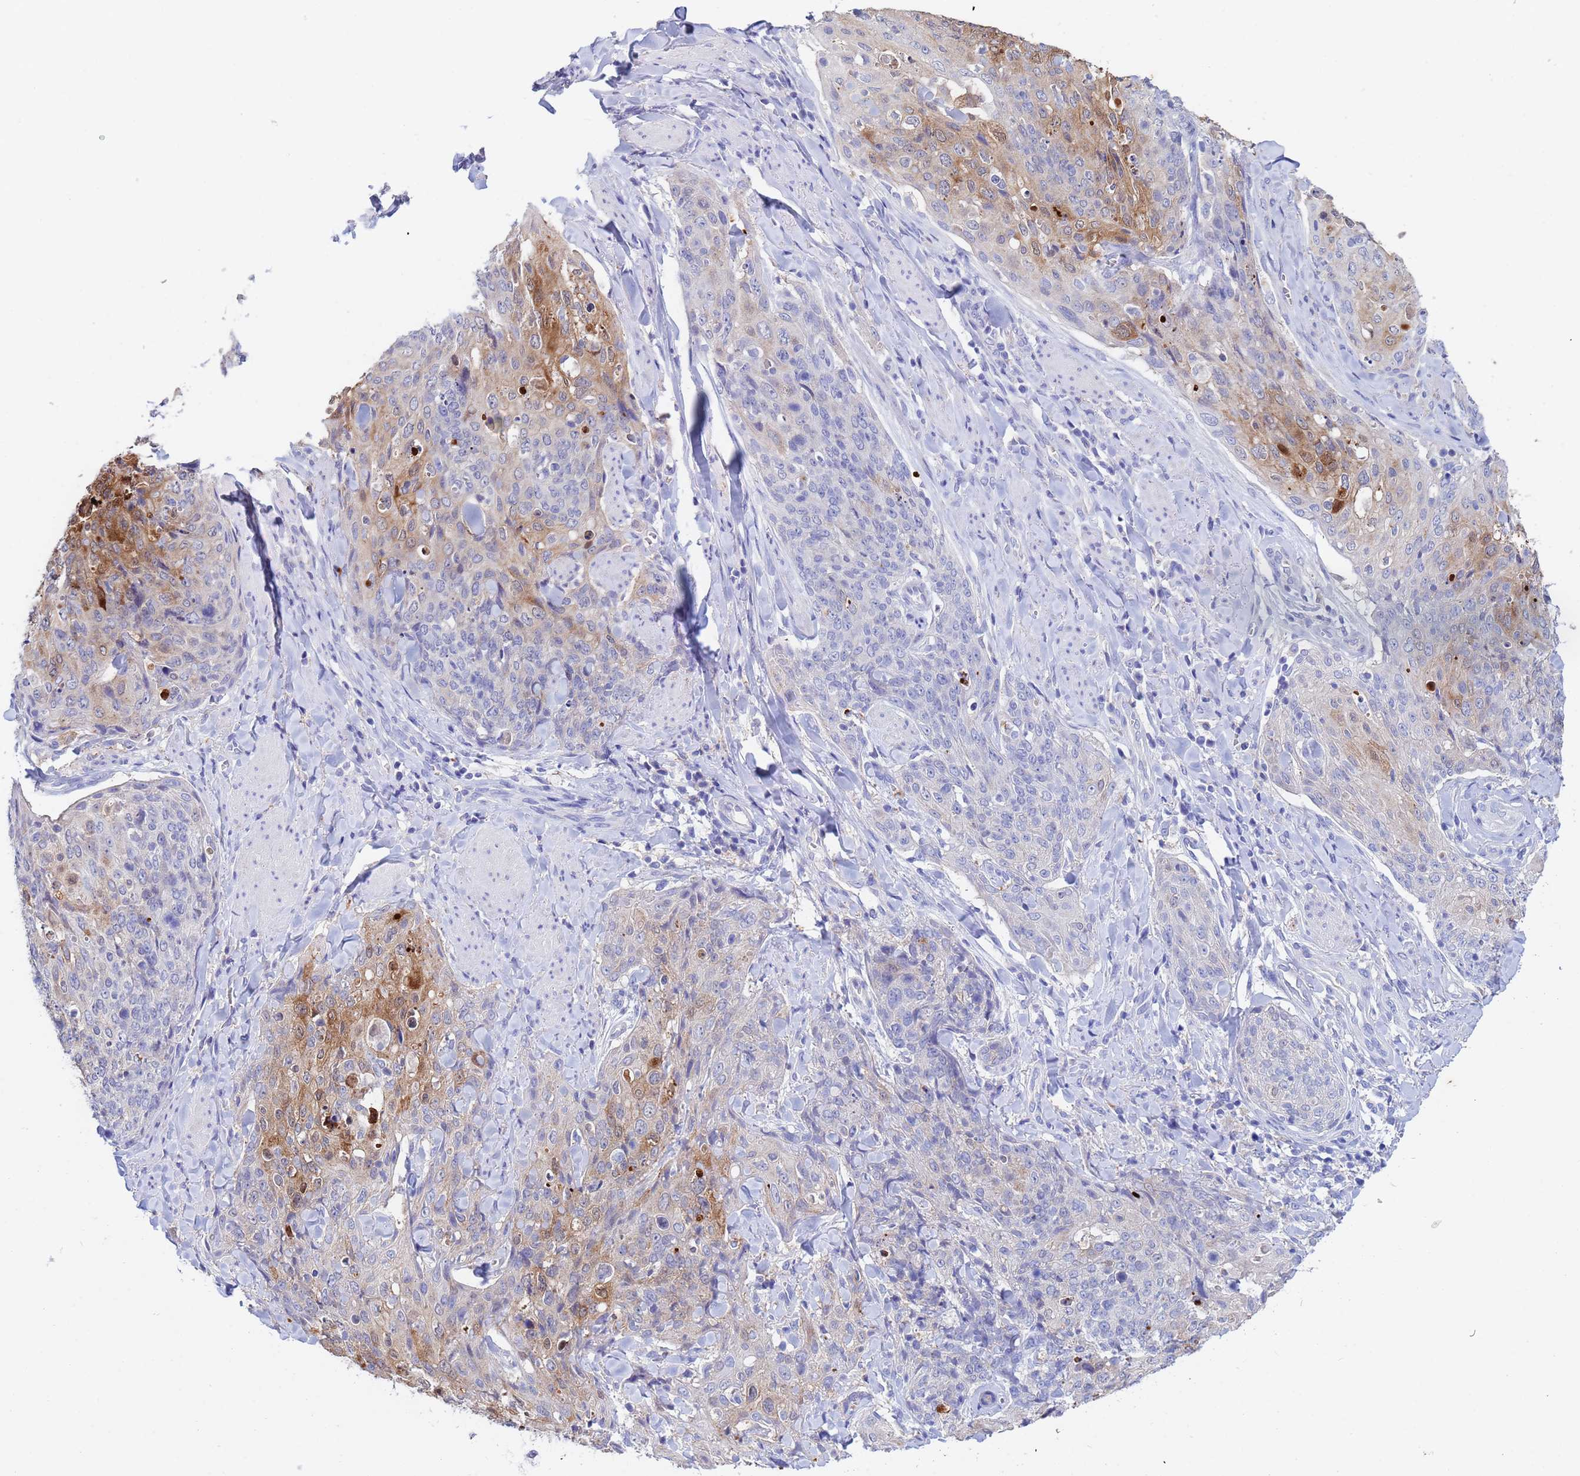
{"staining": {"intensity": "moderate", "quantity": "<25%", "location": "cytoplasmic/membranous,nuclear"}, "tissue": "skin cancer", "cell_type": "Tumor cells", "image_type": "cancer", "snomed": [{"axis": "morphology", "description": "Squamous cell carcinoma, NOS"}, {"axis": "topography", "description": "Skin"}, {"axis": "topography", "description": "Vulva"}], "caption": "Immunohistochemistry (IHC) image of squamous cell carcinoma (skin) stained for a protein (brown), which displays low levels of moderate cytoplasmic/membranous and nuclear expression in approximately <25% of tumor cells.", "gene": "CSTB", "patient": {"sex": "female", "age": 85}}